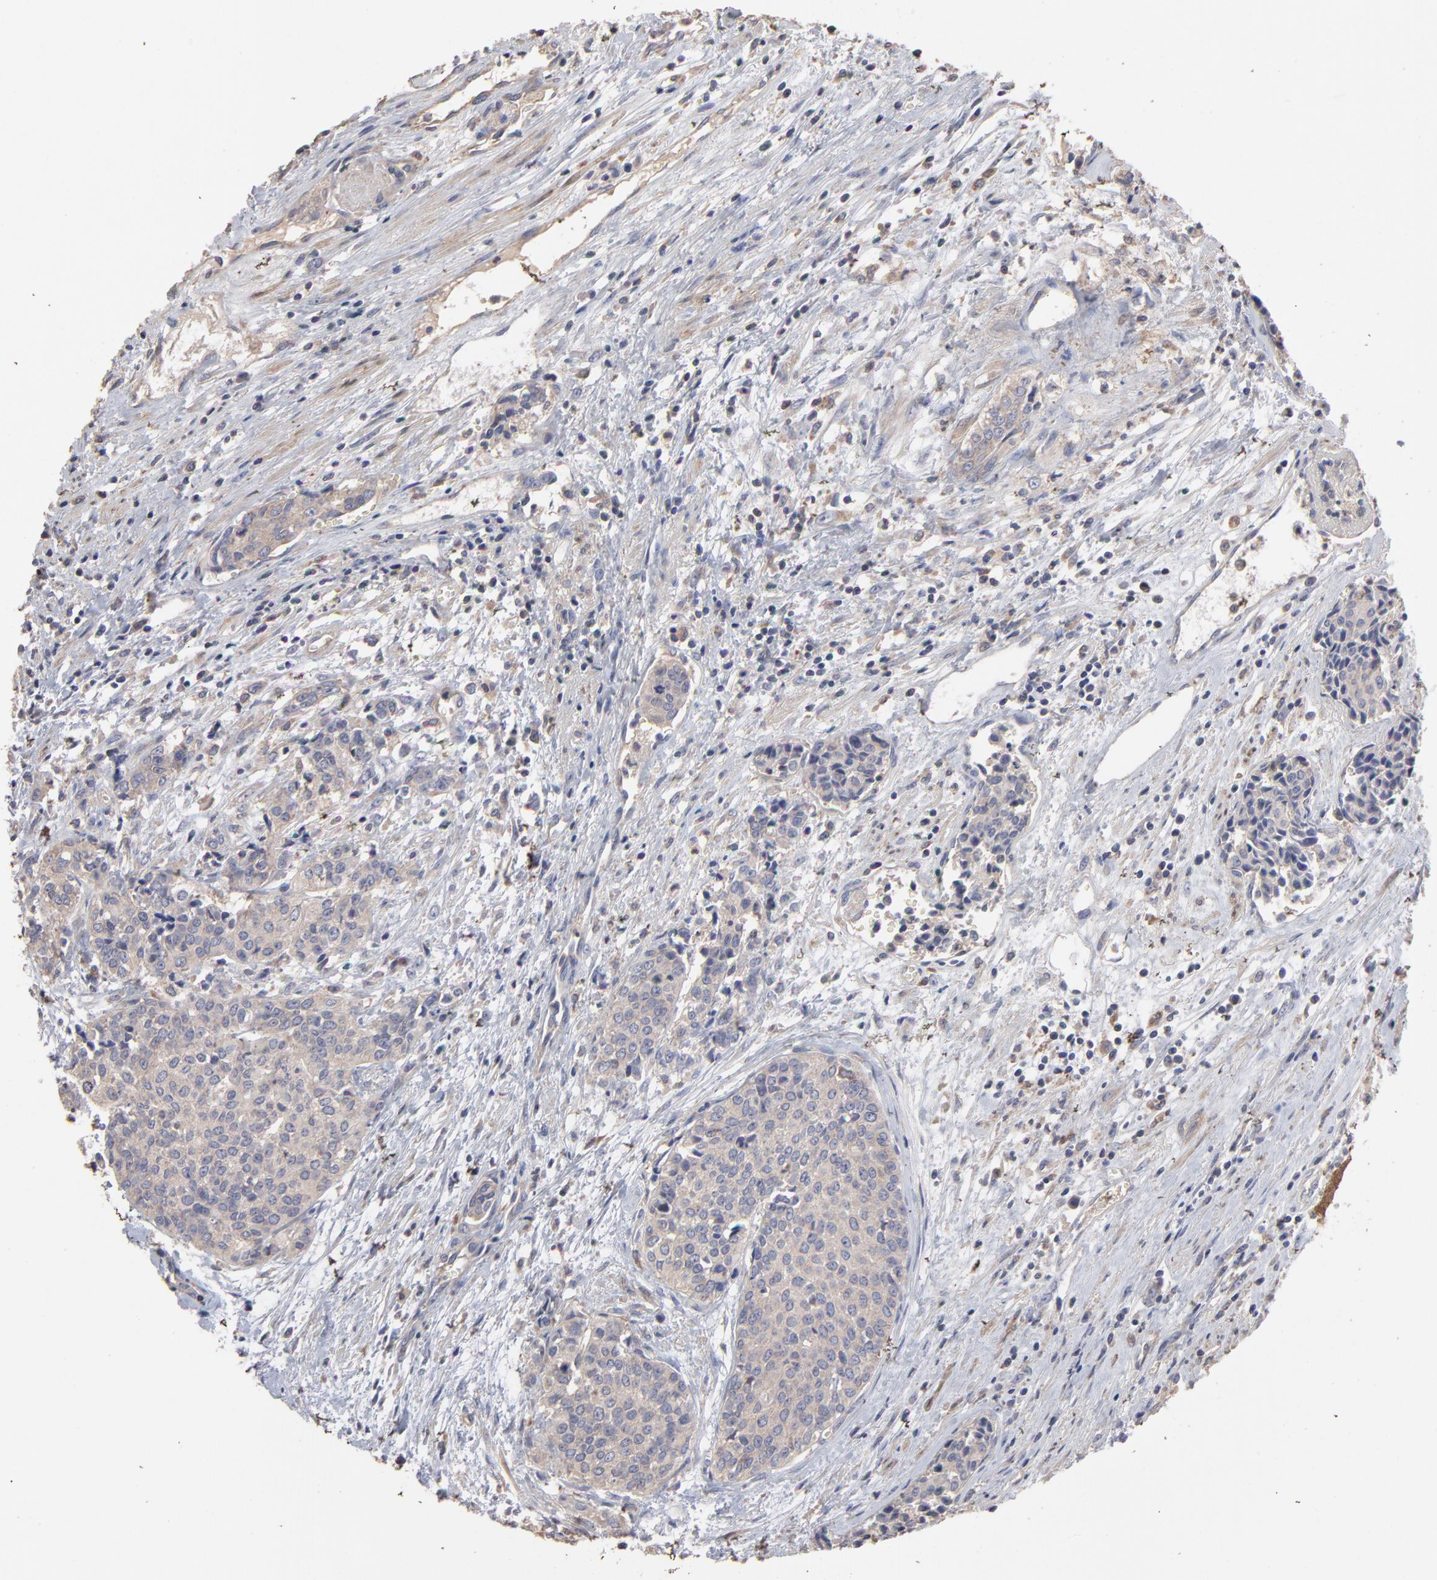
{"staining": {"intensity": "moderate", "quantity": ">75%", "location": "cytoplasmic/membranous"}, "tissue": "urothelial cancer", "cell_type": "Tumor cells", "image_type": "cancer", "snomed": [{"axis": "morphology", "description": "Urothelial carcinoma, Low grade"}, {"axis": "topography", "description": "Urinary bladder"}], "caption": "Urothelial carcinoma (low-grade) stained with DAB (3,3'-diaminobenzidine) immunohistochemistry demonstrates medium levels of moderate cytoplasmic/membranous expression in about >75% of tumor cells.", "gene": "TANGO2", "patient": {"sex": "female", "age": 73}}